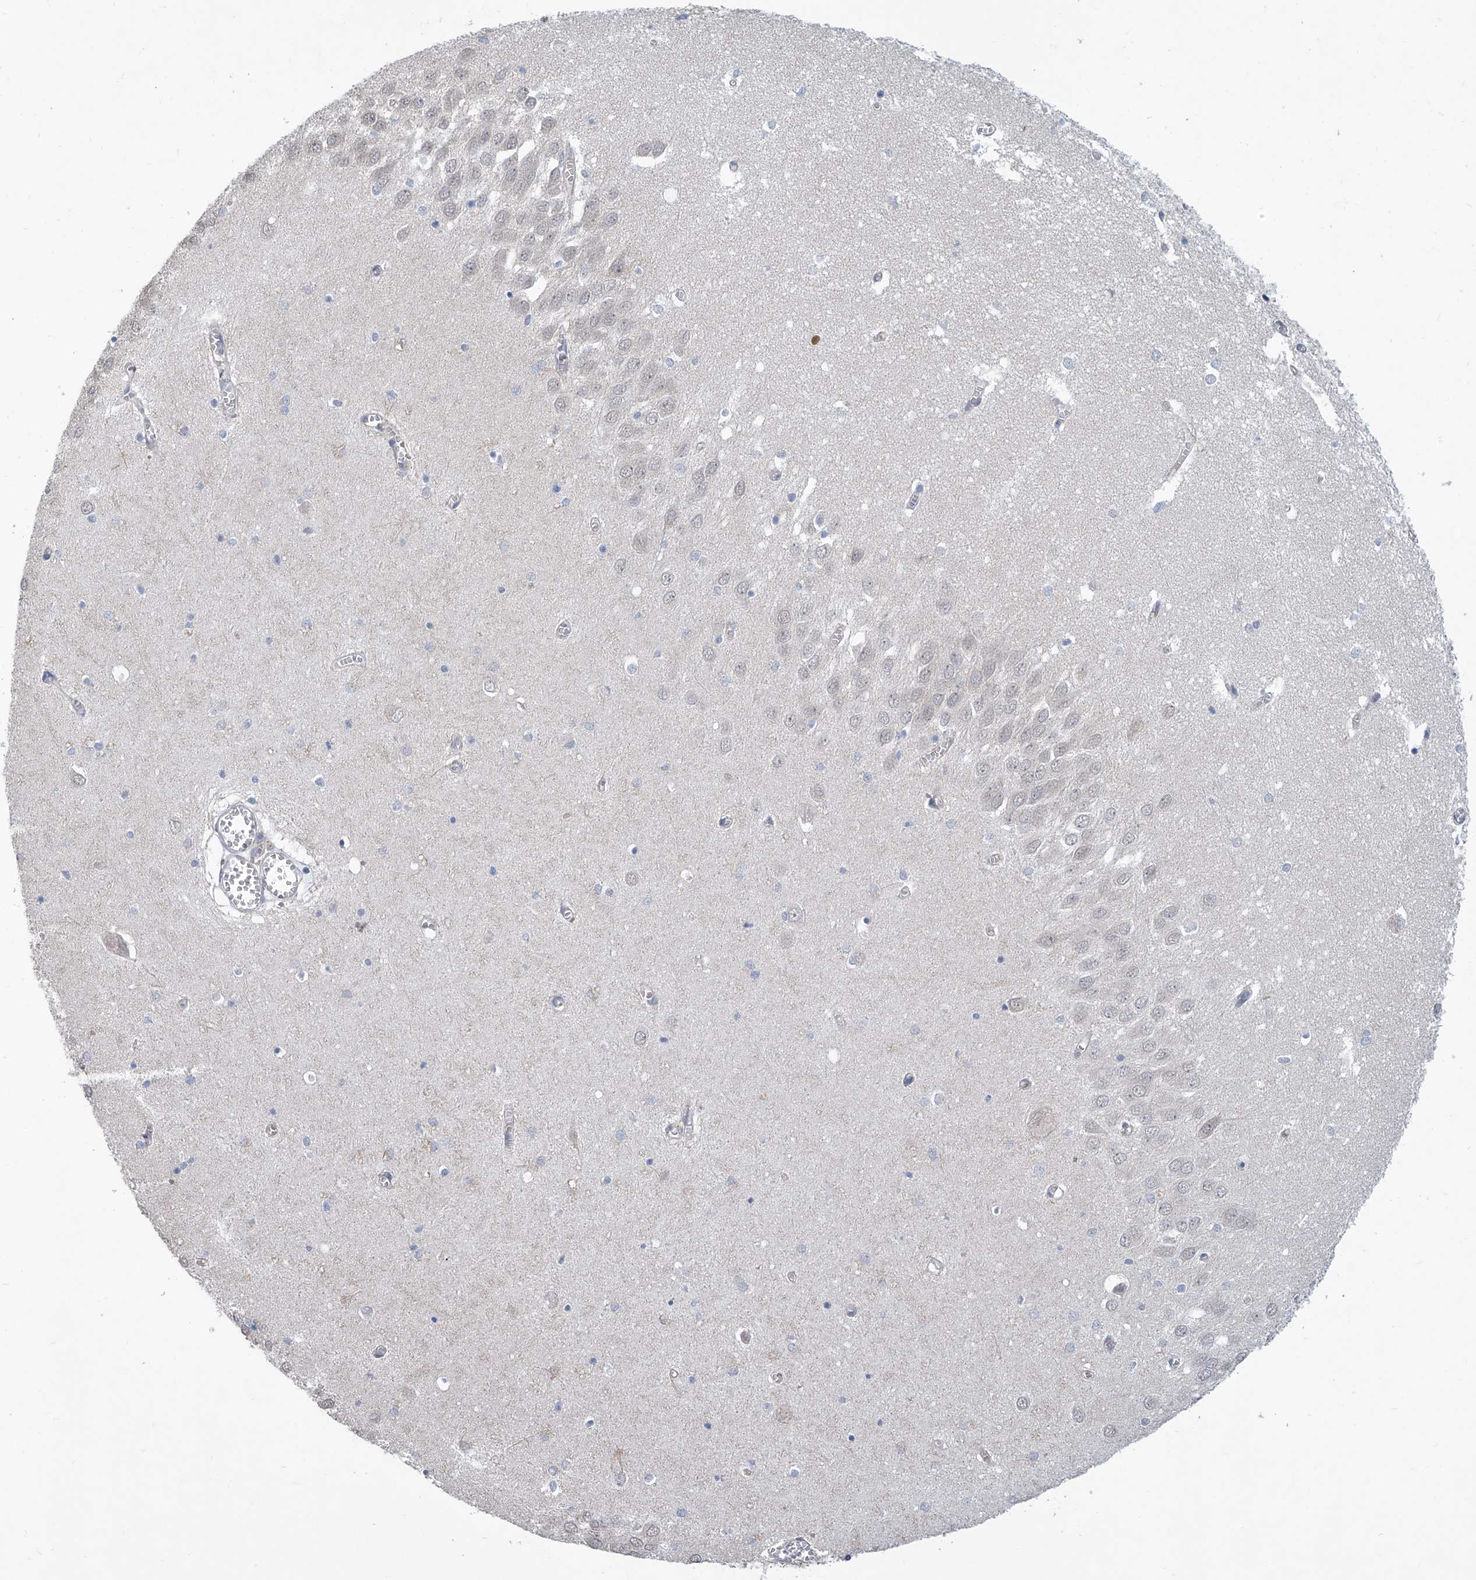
{"staining": {"intensity": "negative", "quantity": "none", "location": "none"}, "tissue": "hippocampus", "cell_type": "Glial cells", "image_type": "normal", "snomed": [{"axis": "morphology", "description": "Normal tissue, NOS"}, {"axis": "topography", "description": "Hippocampus"}], "caption": "DAB (3,3'-diaminobenzidine) immunohistochemical staining of unremarkable human hippocampus exhibits no significant expression in glial cells.", "gene": "EIF2D", "patient": {"sex": "male", "age": 70}}